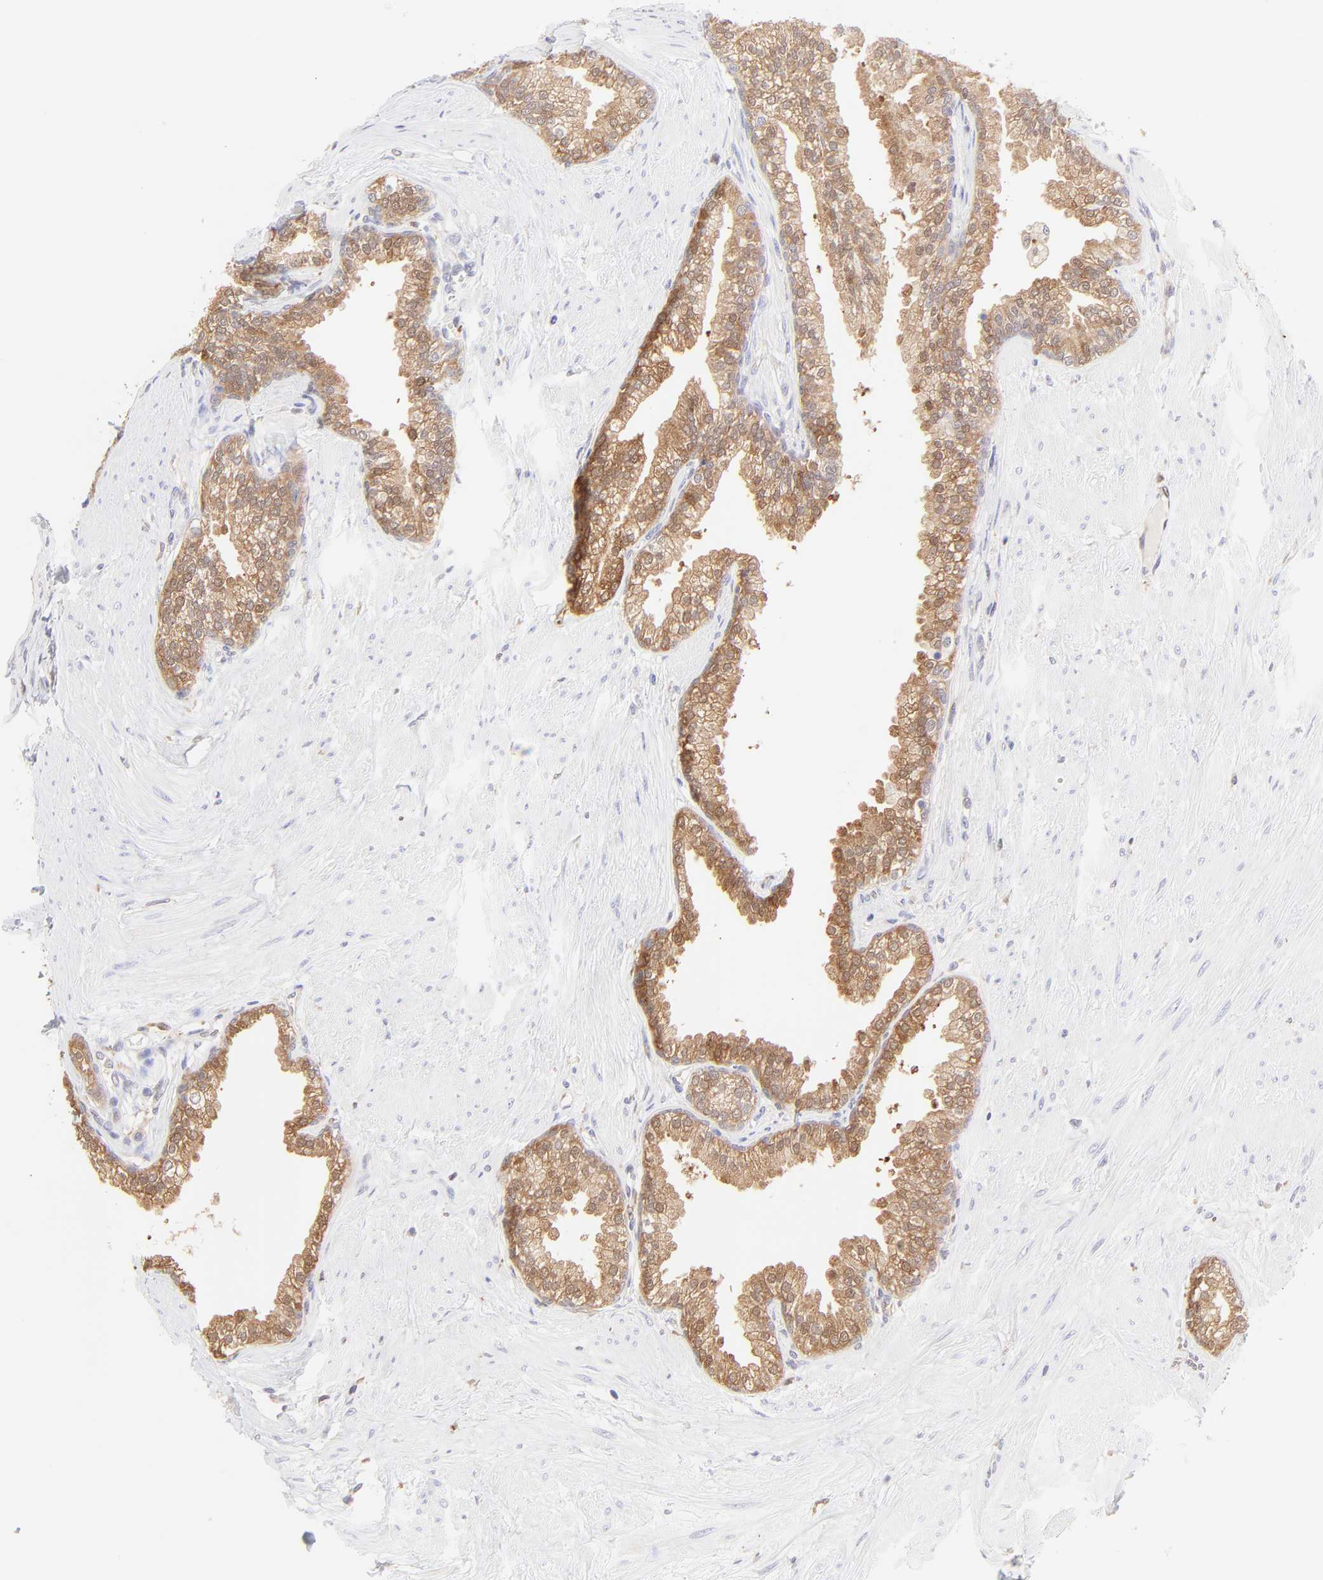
{"staining": {"intensity": "moderate", "quantity": ">75%", "location": "cytoplasmic/membranous"}, "tissue": "prostate", "cell_type": "Glandular cells", "image_type": "normal", "snomed": [{"axis": "morphology", "description": "Normal tissue, NOS"}, {"axis": "topography", "description": "Prostate"}], "caption": "Immunohistochemical staining of benign human prostate demonstrates >75% levels of moderate cytoplasmic/membranous protein expression in about >75% of glandular cells.", "gene": "HYAL1", "patient": {"sex": "male", "age": 64}}